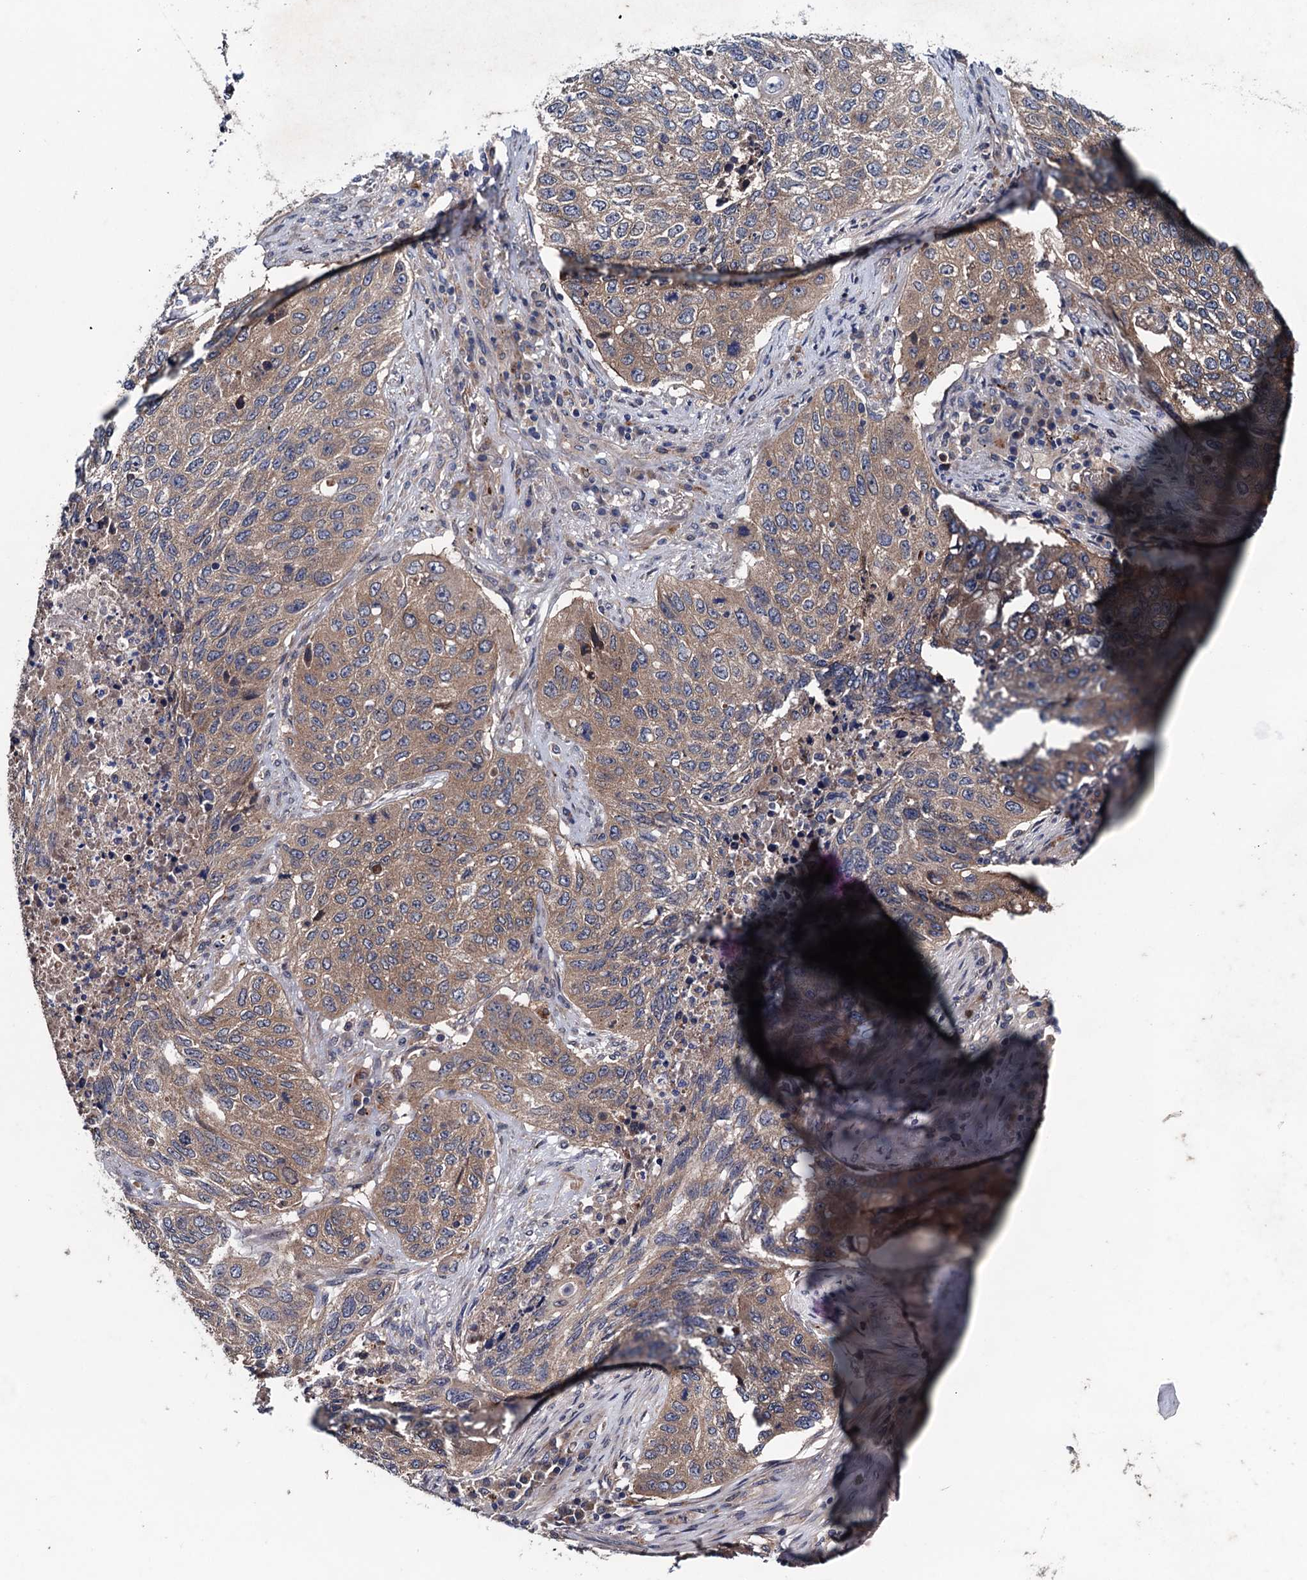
{"staining": {"intensity": "moderate", "quantity": ">75%", "location": "cytoplasmic/membranous"}, "tissue": "lung cancer", "cell_type": "Tumor cells", "image_type": "cancer", "snomed": [{"axis": "morphology", "description": "Squamous cell carcinoma, NOS"}, {"axis": "topography", "description": "Lung"}], "caption": "Tumor cells reveal medium levels of moderate cytoplasmic/membranous staining in about >75% of cells in human squamous cell carcinoma (lung).", "gene": "BLTP3B", "patient": {"sex": "female", "age": 63}}